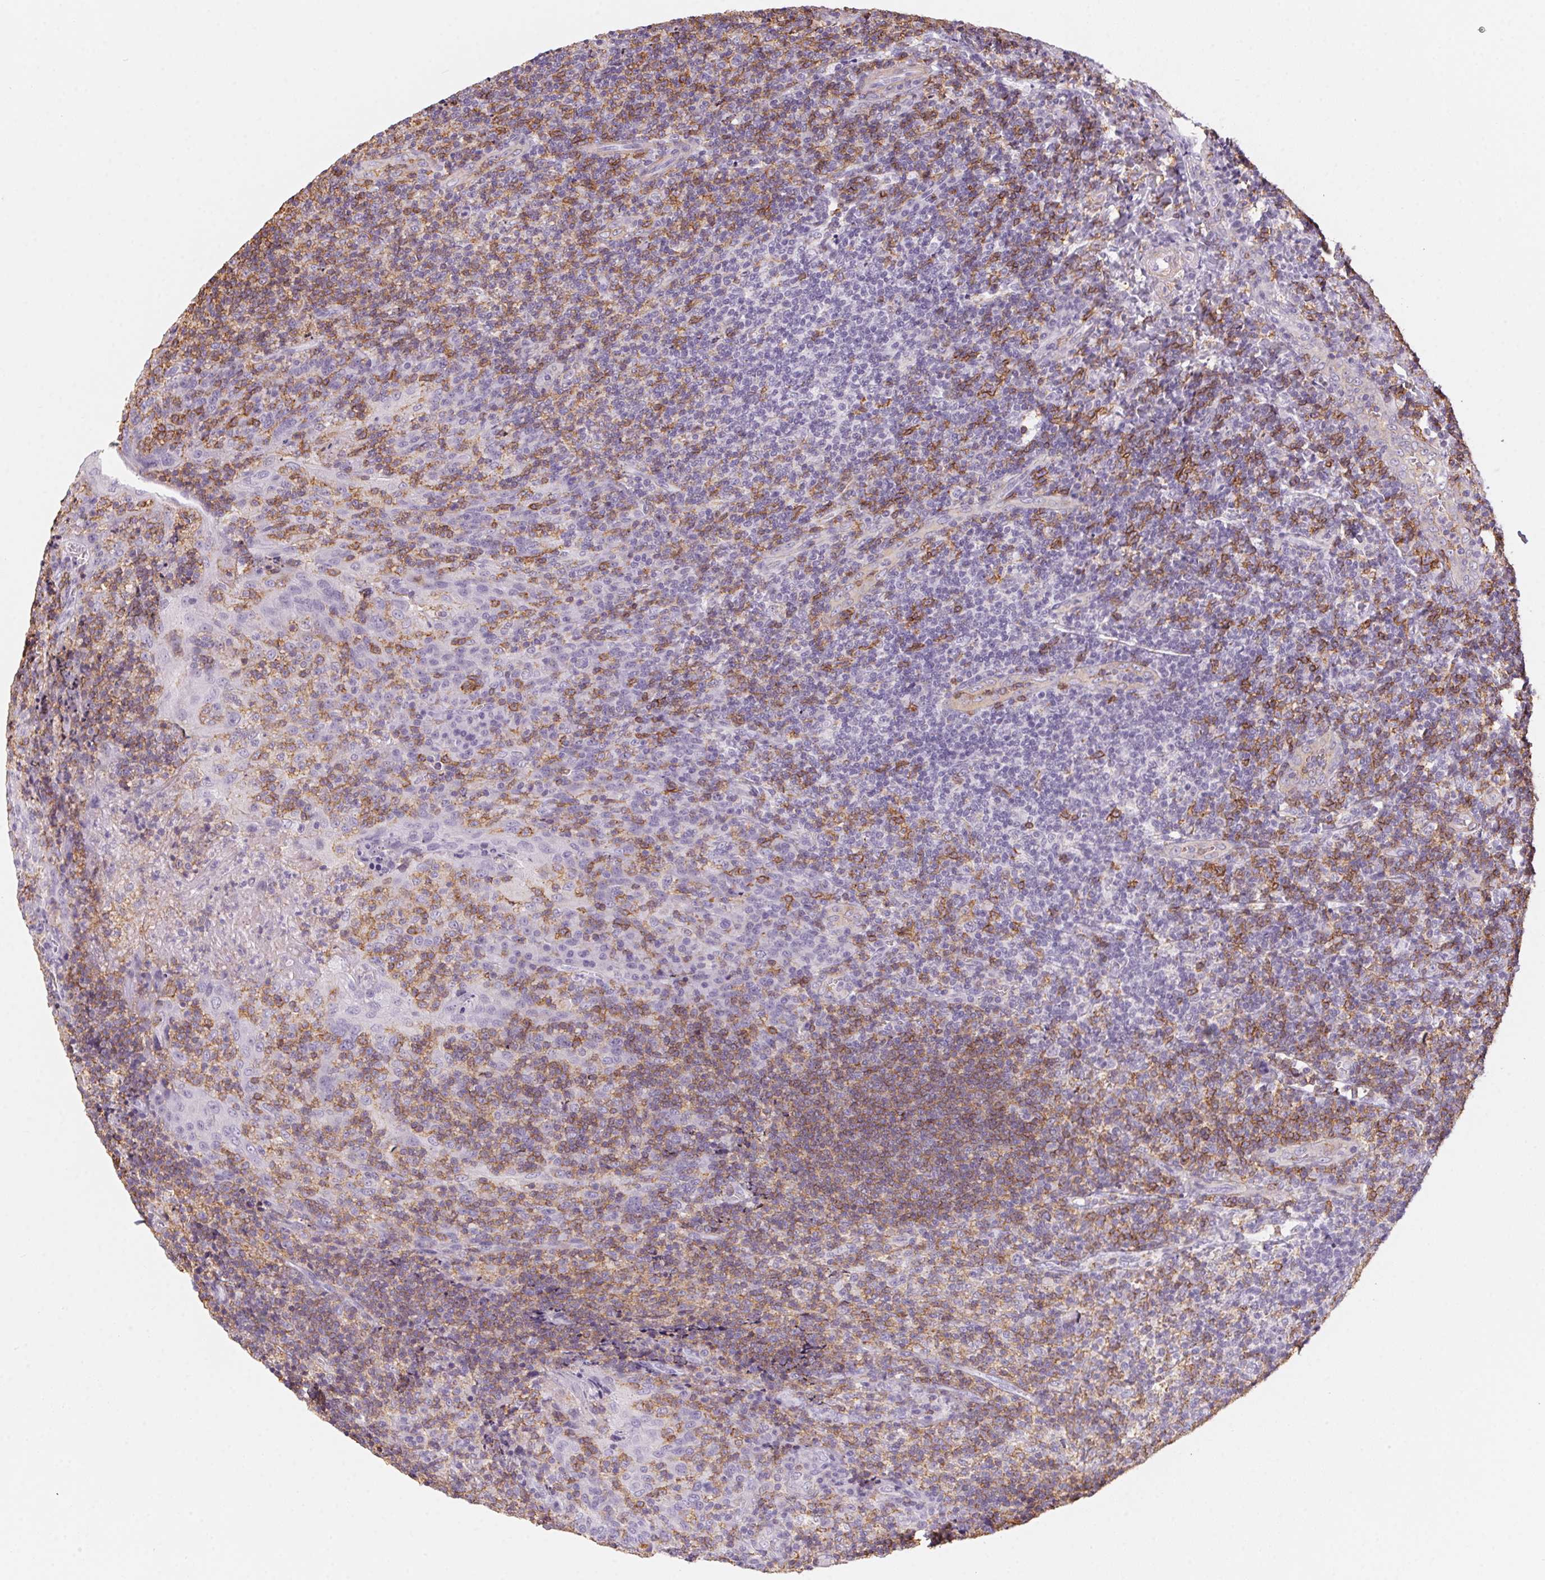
{"staining": {"intensity": "moderate", "quantity": ">75%", "location": "cytoplasmic/membranous"}, "tissue": "tonsil", "cell_type": "Germinal center cells", "image_type": "normal", "snomed": [{"axis": "morphology", "description": "Normal tissue, NOS"}, {"axis": "topography", "description": "Tonsil"}], "caption": "Approximately >75% of germinal center cells in normal human tonsil exhibit moderate cytoplasmic/membranous protein expression as visualized by brown immunohistochemical staining.", "gene": "PRPH", "patient": {"sex": "male", "age": 17}}